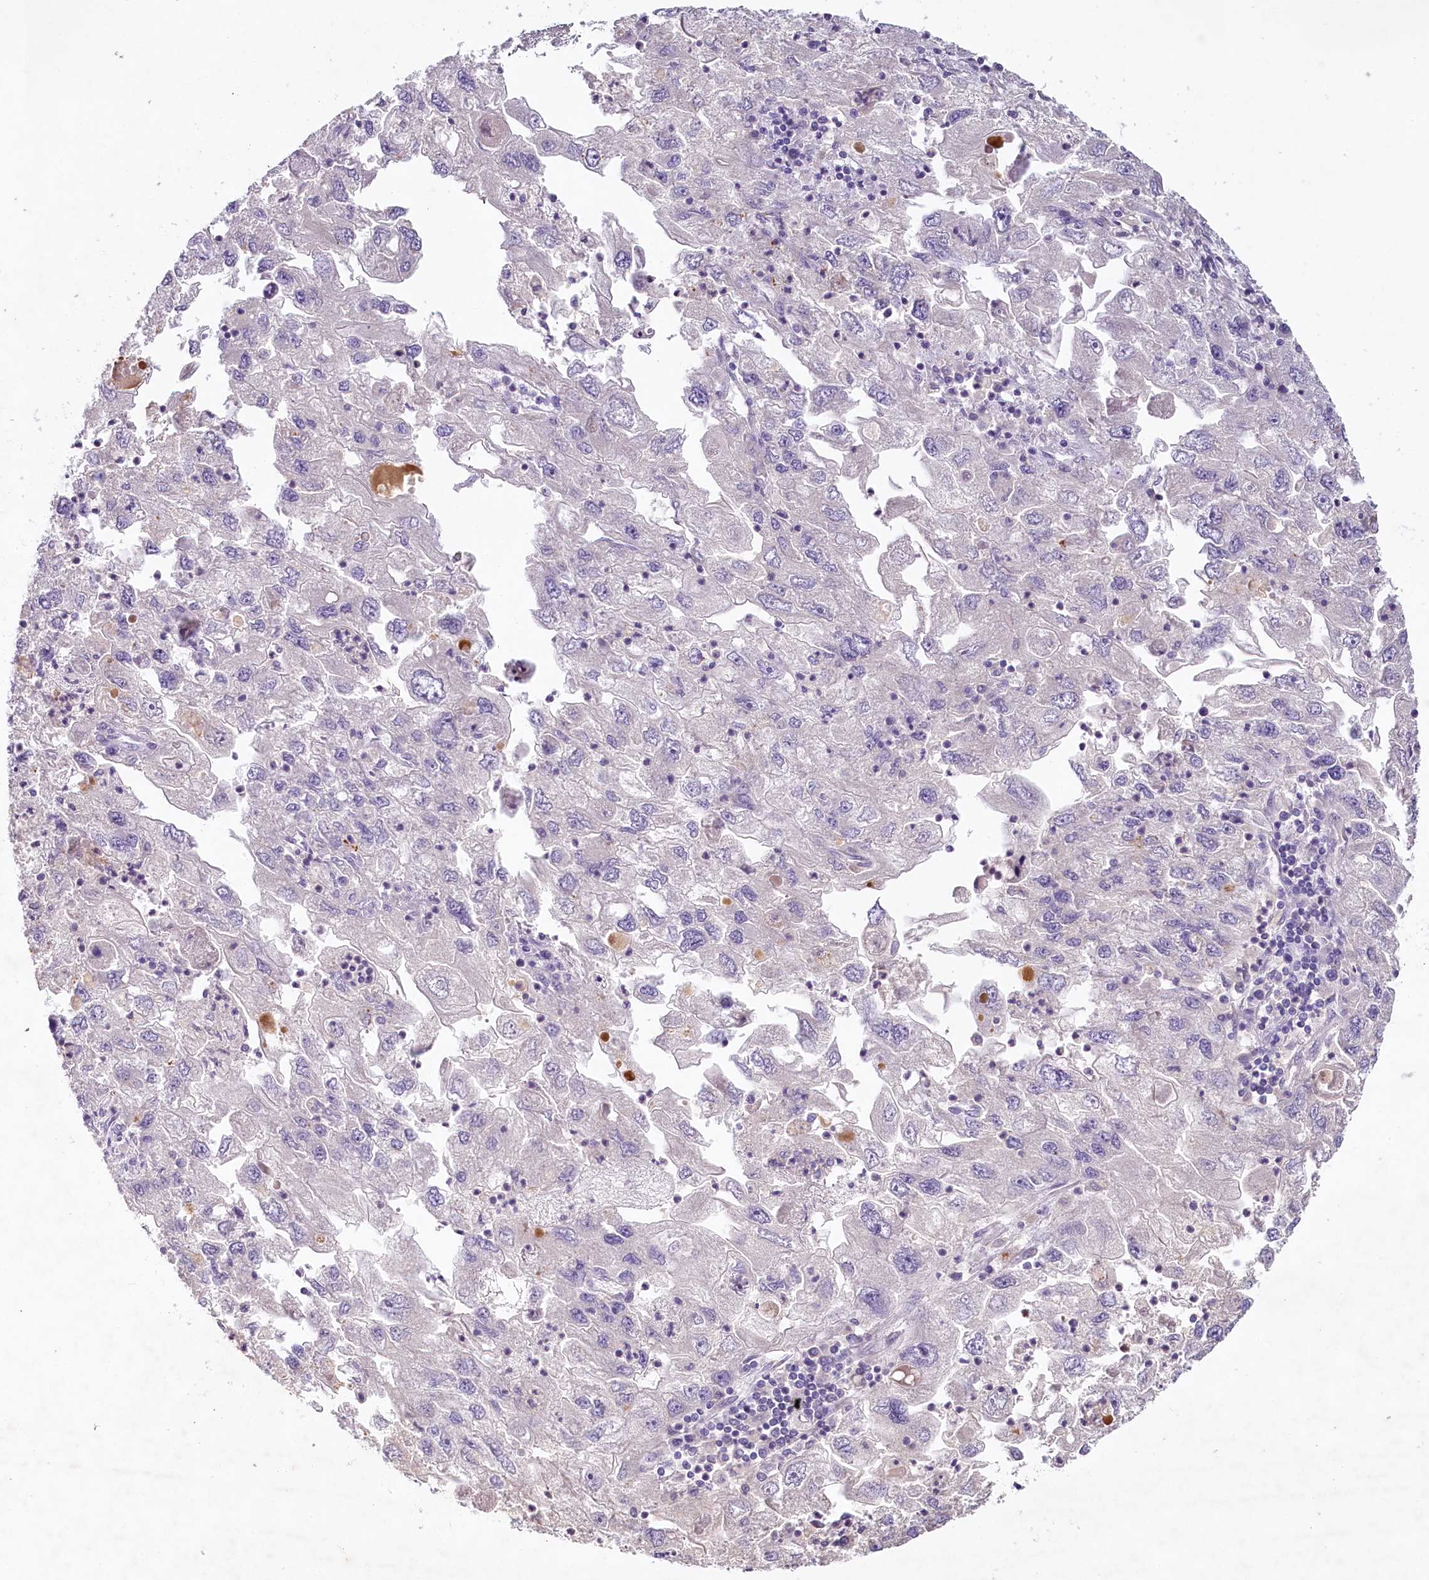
{"staining": {"intensity": "negative", "quantity": "none", "location": "none"}, "tissue": "endometrial cancer", "cell_type": "Tumor cells", "image_type": "cancer", "snomed": [{"axis": "morphology", "description": "Adenocarcinoma, NOS"}, {"axis": "topography", "description": "Endometrium"}], "caption": "Immunohistochemistry (IHC) of human adenocarcinoma (endometrial) demonstrates no expression in tumor cells. (Stains: DAB IHC with hematoxylin counter stain, Microscopy: brightfield microscopy at high magnification).", "gene": "HPD", "patient": {"sex": "female", "age": 49}}